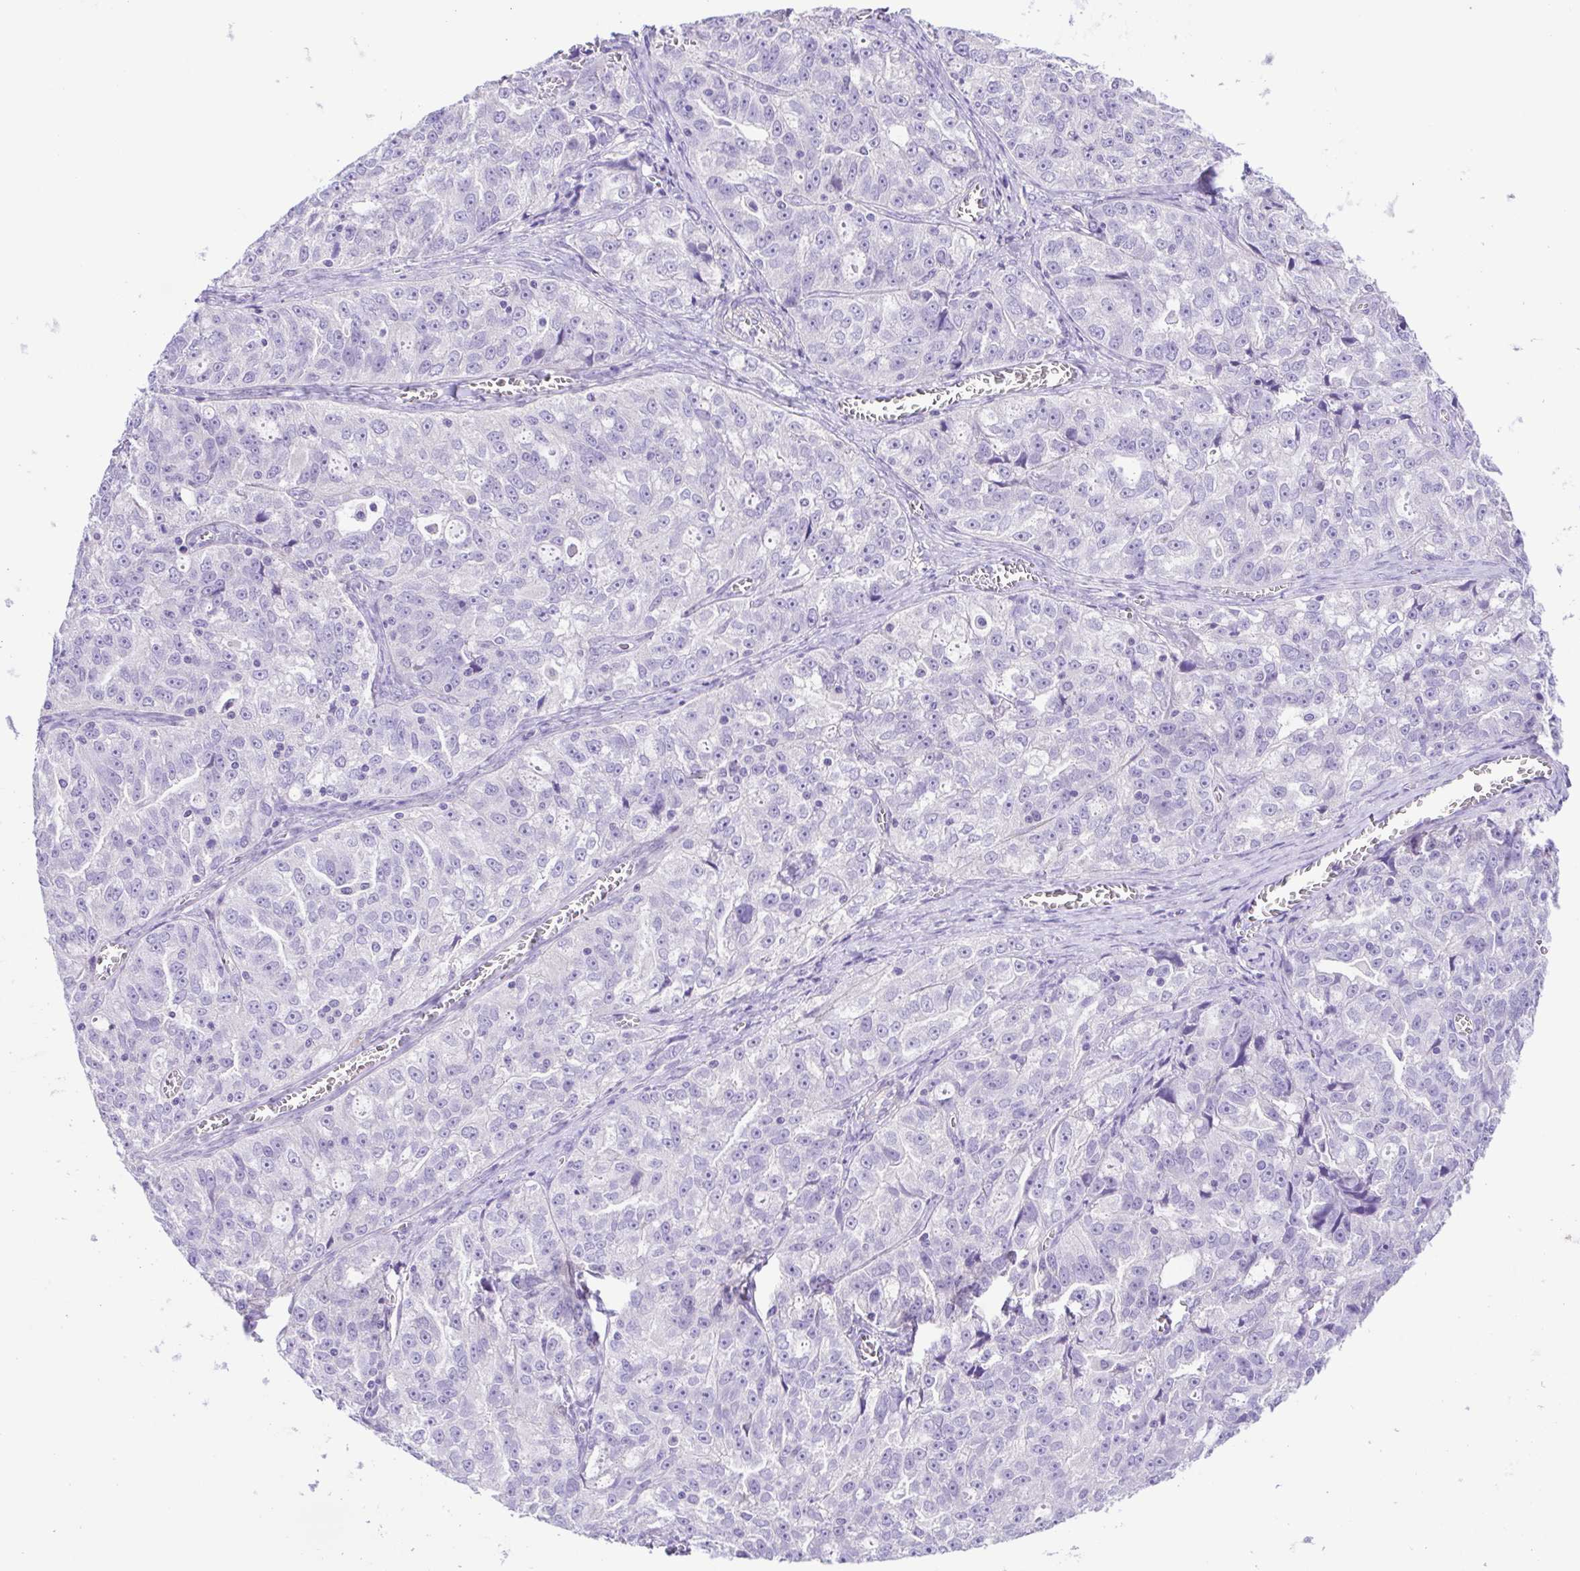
{"staining": {"intensity": "negative", "quantity": "none", "location": "none"}, "tissue": "ovarian cancer", "cell_type": "Tumor cells", "image_type": "cancer", "snomed": [{"axis": "morphology", "description": "Cystadenocarcinoma, serous, NOS"}, {"axis": "topography", "description": "Ovary"}], "caption": "Immunohistochemistry of human serous cystadenocarcinoma (ovarian) shows no expression in tumor cells. (Immunohistochemistry (ihc), brightfield microscopy, high magnification).", "gene": "ISM2", "patient": {"sex": "female", "age": 51}}